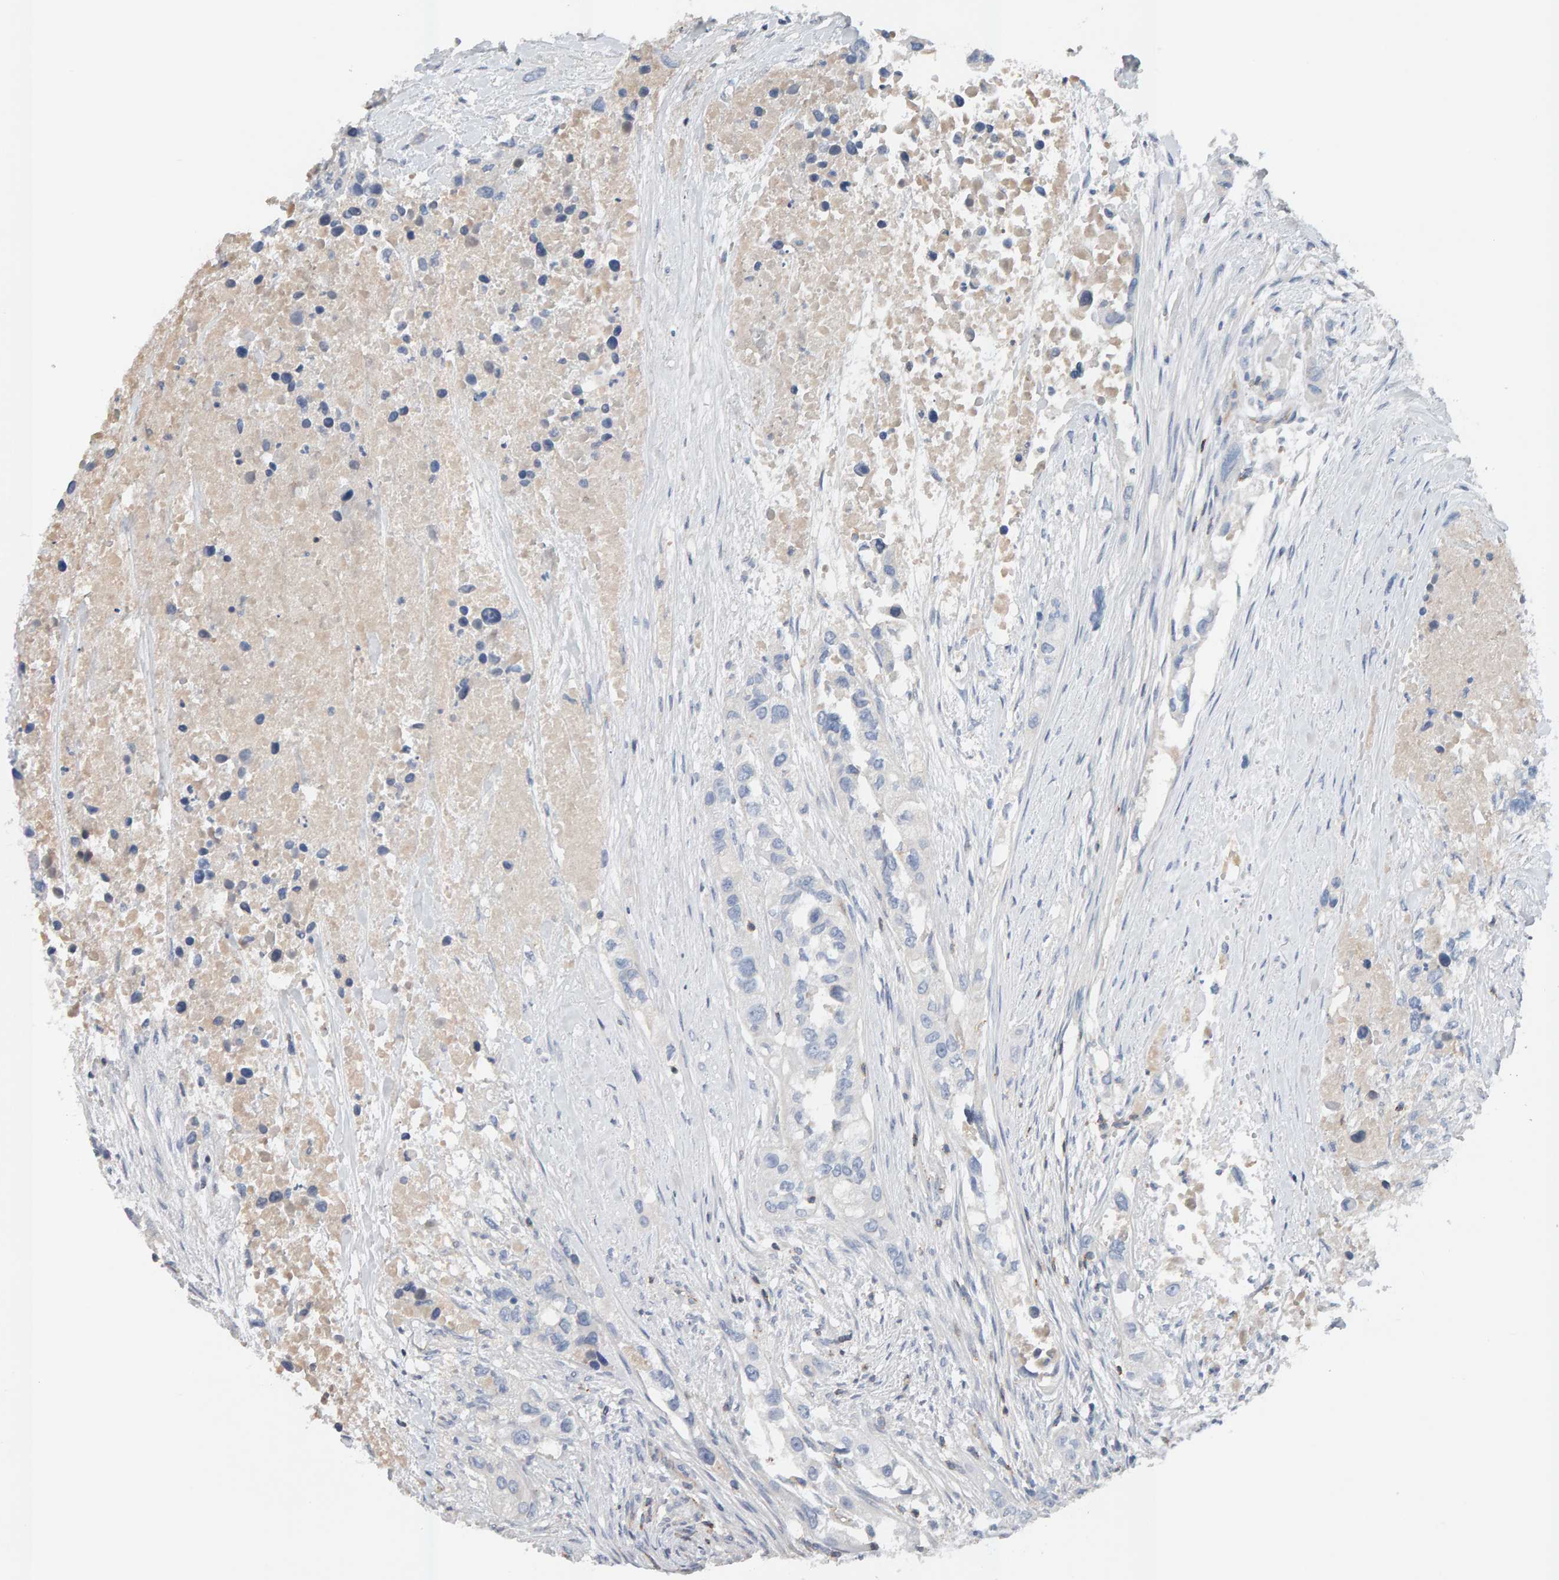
{"staining": {"intensity": "negative", "quantity": "none", "location": "none"}, "tissue": "urothelial cancer", "cell_type": "Tumor cells", "image_type": "cancer", "snomed": [{"axis": "morphology", "description": "Urothelial carcinoma, High grade"}, {"axis": "topography", "description": "Urinary bladder"}], "caption": "DAB (3,3'-diaminobenzidine) immunohistochemical staining of human urothelial cancer exhibits no significant expression in tumor cells.", "gene": "FYN", "patient": {"sex": "female", "age": 80}}